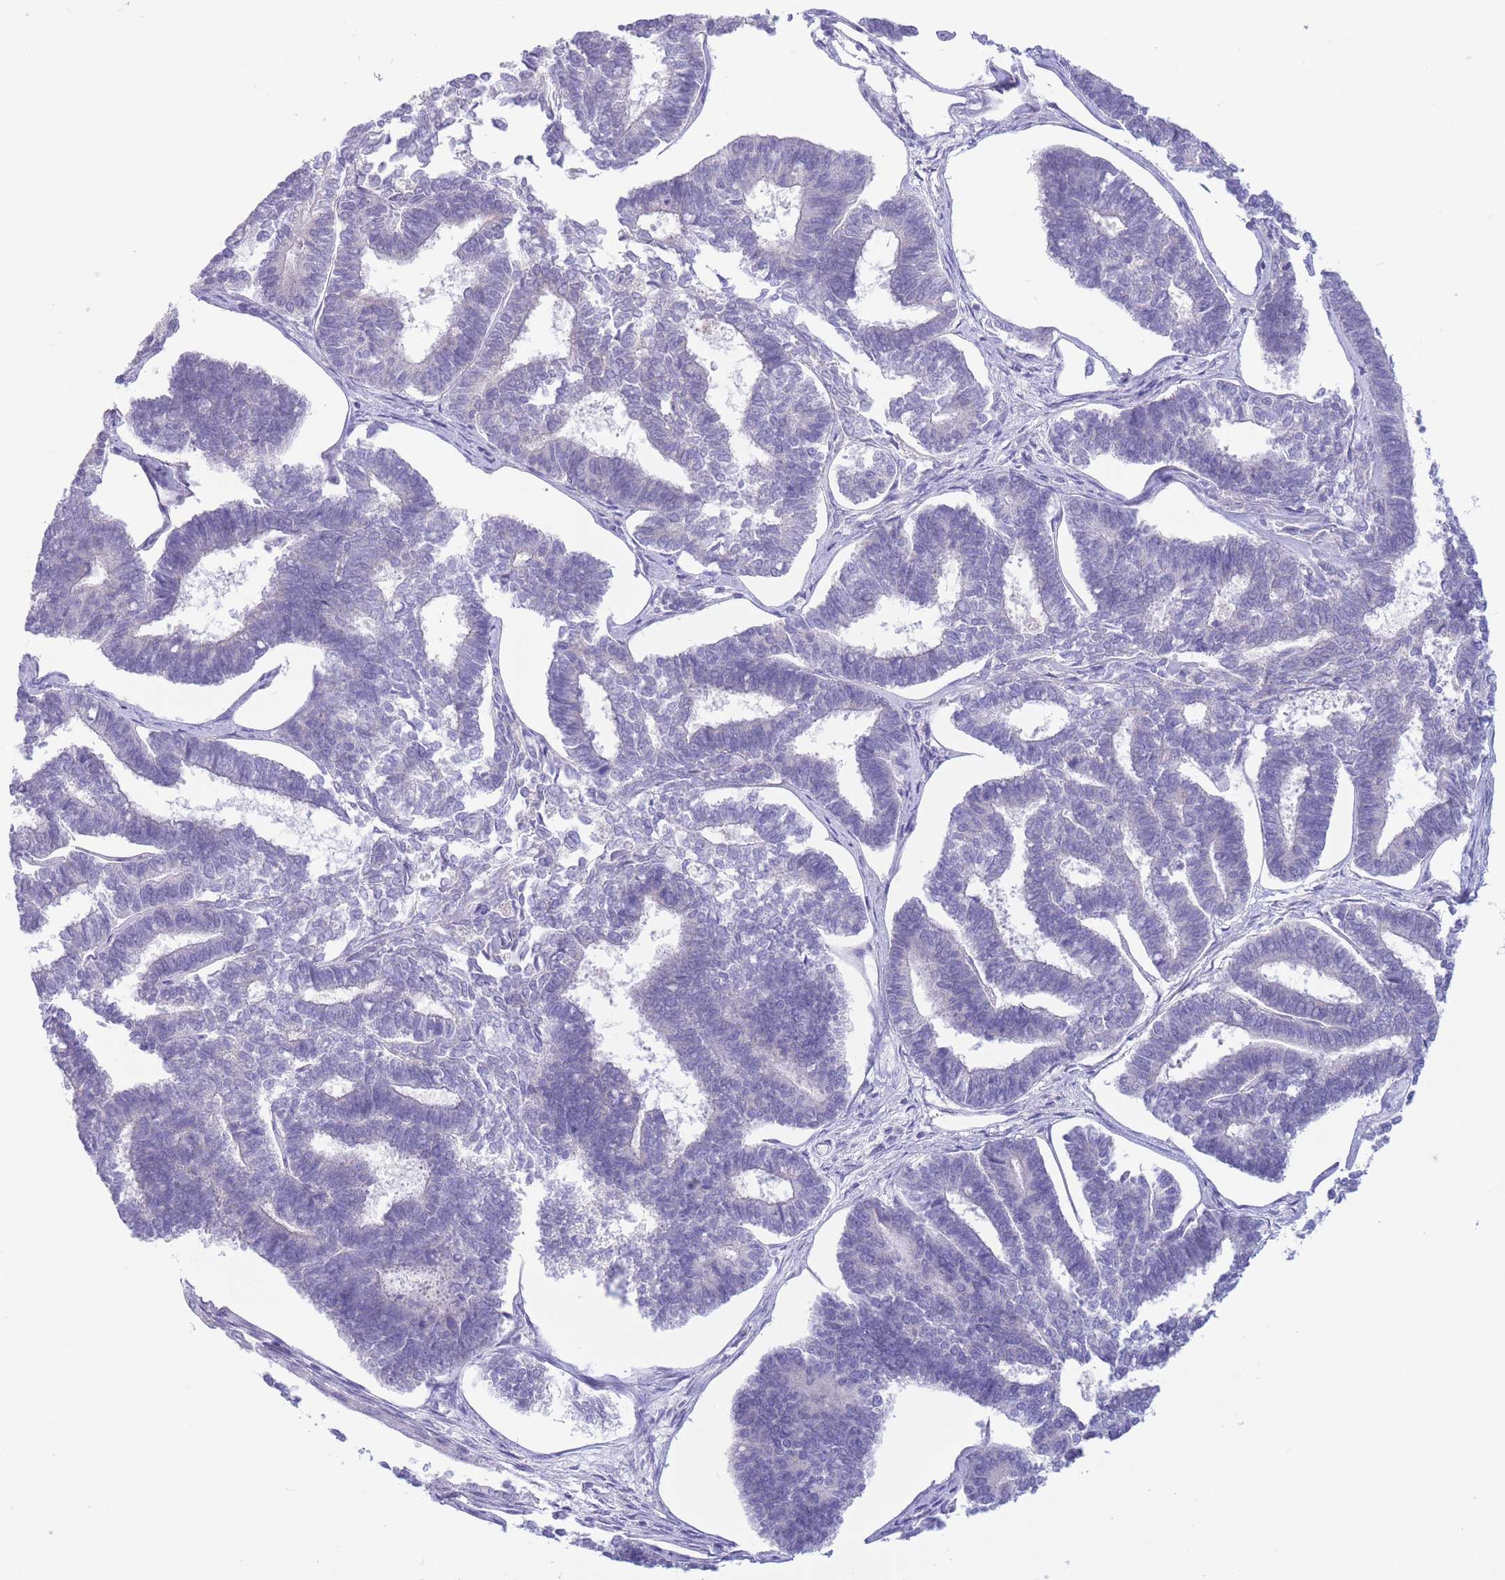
{"staining": {"intensity": "negative", "quantity": "none", "location": "none"}, "tissue": "endometrial cancer", "cell_type": "Tumor cells", "image_type": "cancer", "snomed": [{"axis": "morphology", "description": "Adenocarcinoma, NOS"}, {"axis": "topography", "description": "Endometrium"}], "caption": "This is an immunohistochemistry image of endometrial adenocarcinoma. There is no positivity in tumor cells.", "gene": "ASAP3", "patient": {"sex": "female", "age": 70}}